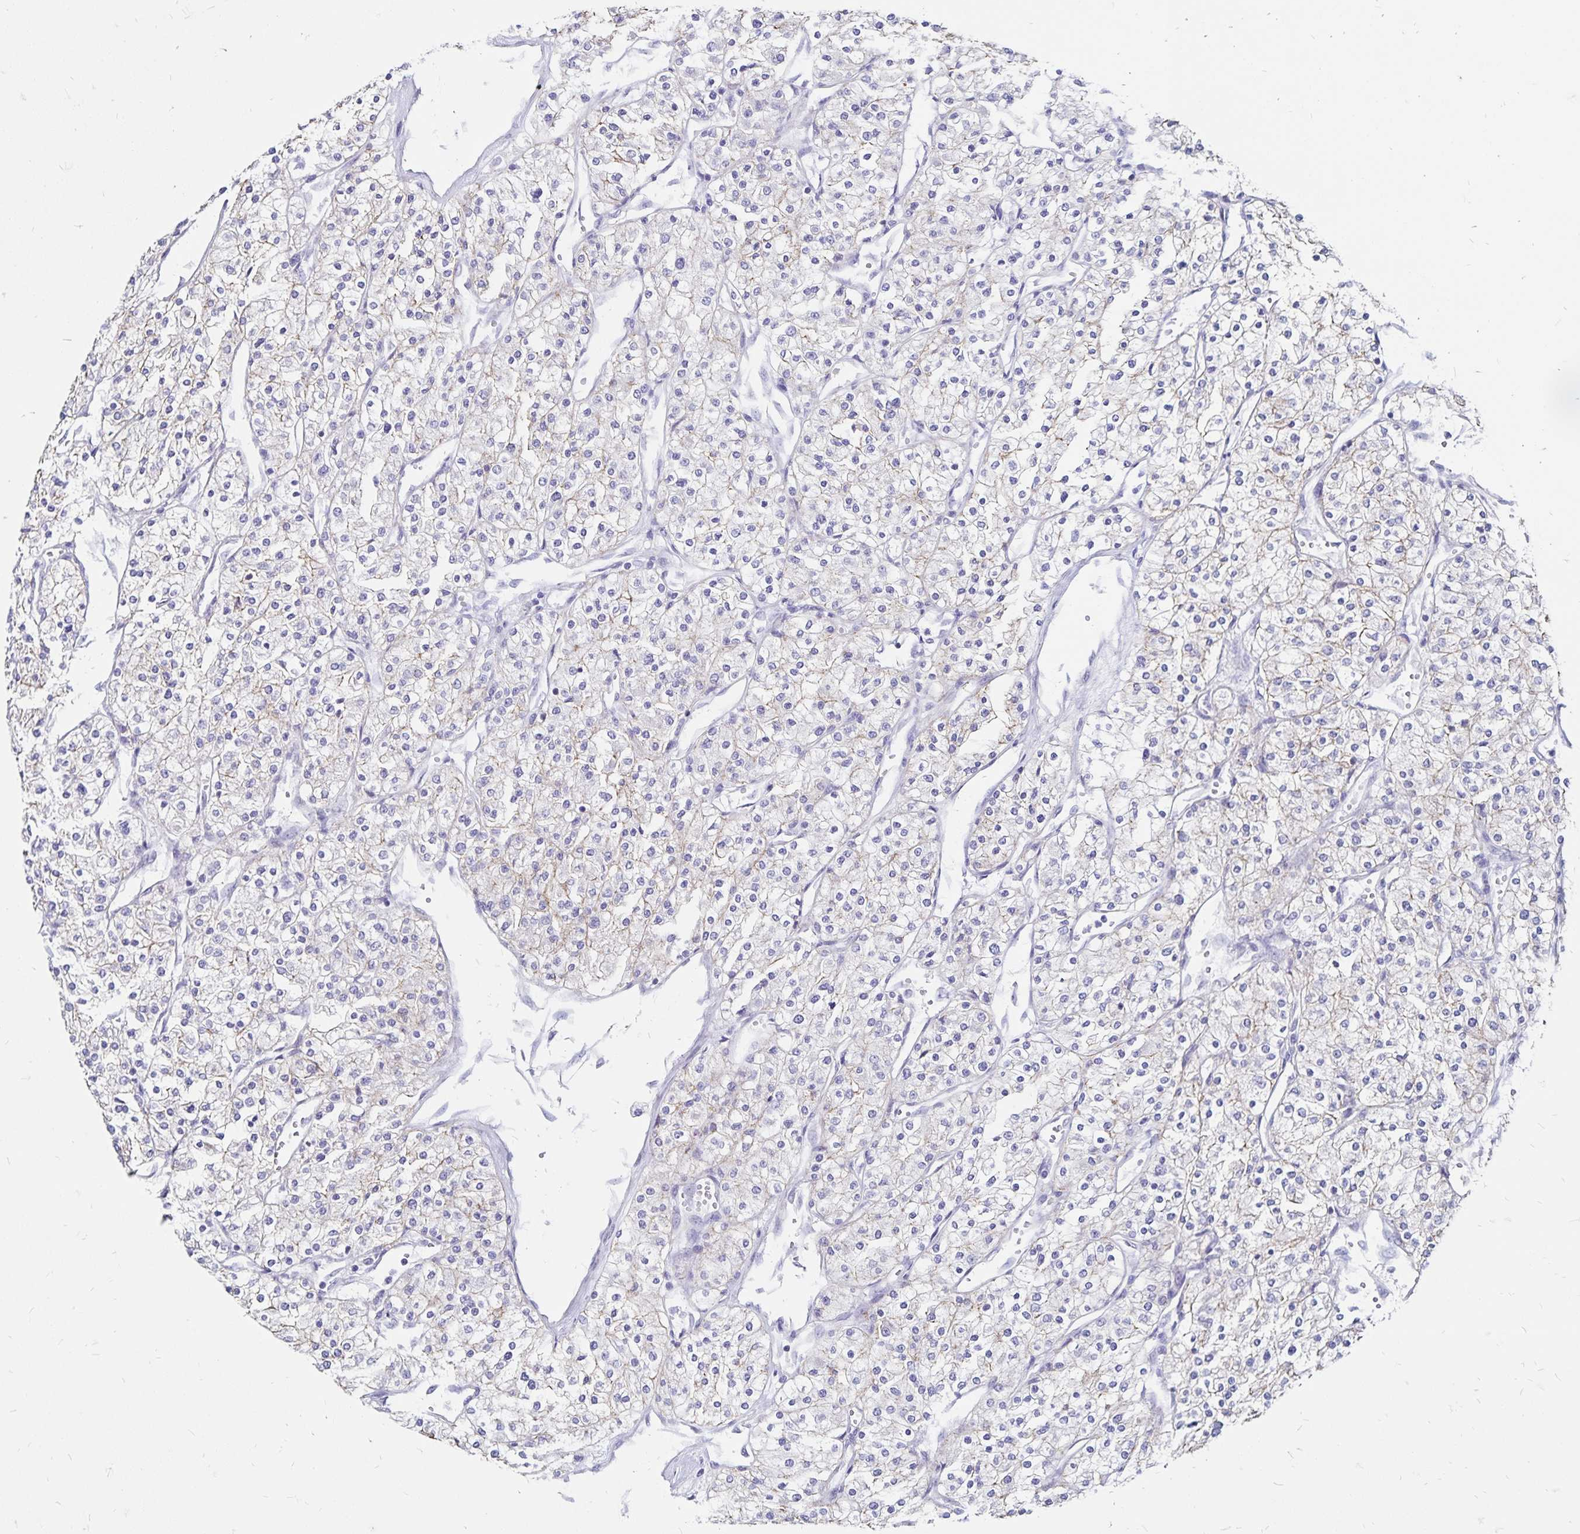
{"staining": {"intensity": "negative", "quantity": "none", "location": "none"}, "tissue": "renal cancer", "cell_type": "Tumor cells", "image_type": "cancer", "snomed": [{"axis": "morphology", "description": "Adenocarcinoma, NOS"}, {"axis": "topography", "description": "Kidney"}], "caption": "Renal cancer (adenocarcinoma) stained for a protein using IHC exhibits no positivity tumor cells.", "gene": "IKZF1", "patient": {"sex": "male", "age": 80}}